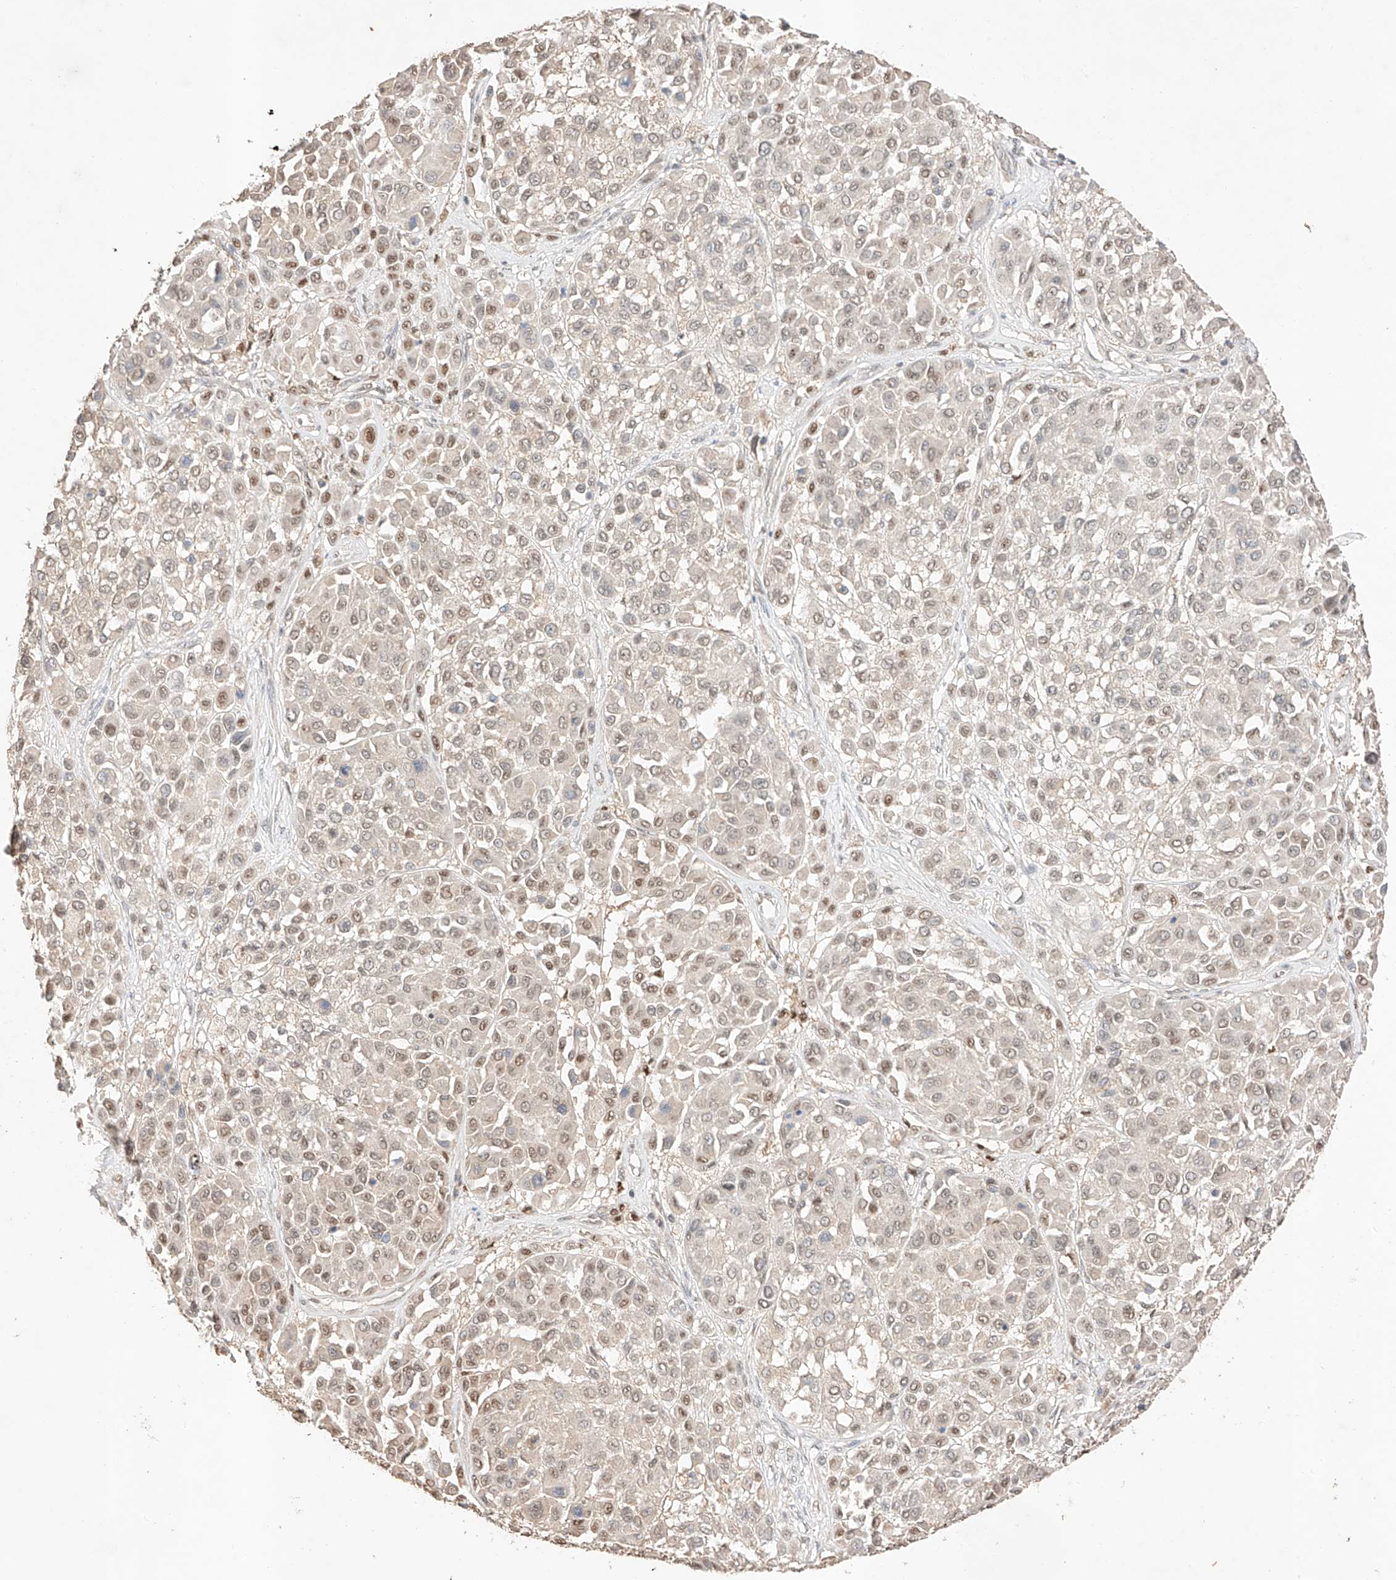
{"staining": {"intensity": "weak", "quantity": "25%-75%", "location": "nuclear"}, "tissue": "melanoma", "cell_type": "Tumor cells", "image_type": "cancer", "snomed": [{"axis": "morphology", "description": "Malignant melanoma, Metastatic site"}, {"axis": "topography", "description": "Soft tissue"}], "caption": "Human malignant melanoma (metastatic site) stained for a protein (brown) displays weak nuclear positive positivity in approximately 25%-75% of tumor cells.", "gene": "APIP", "patient": {"sex": "male", "age": 41}}